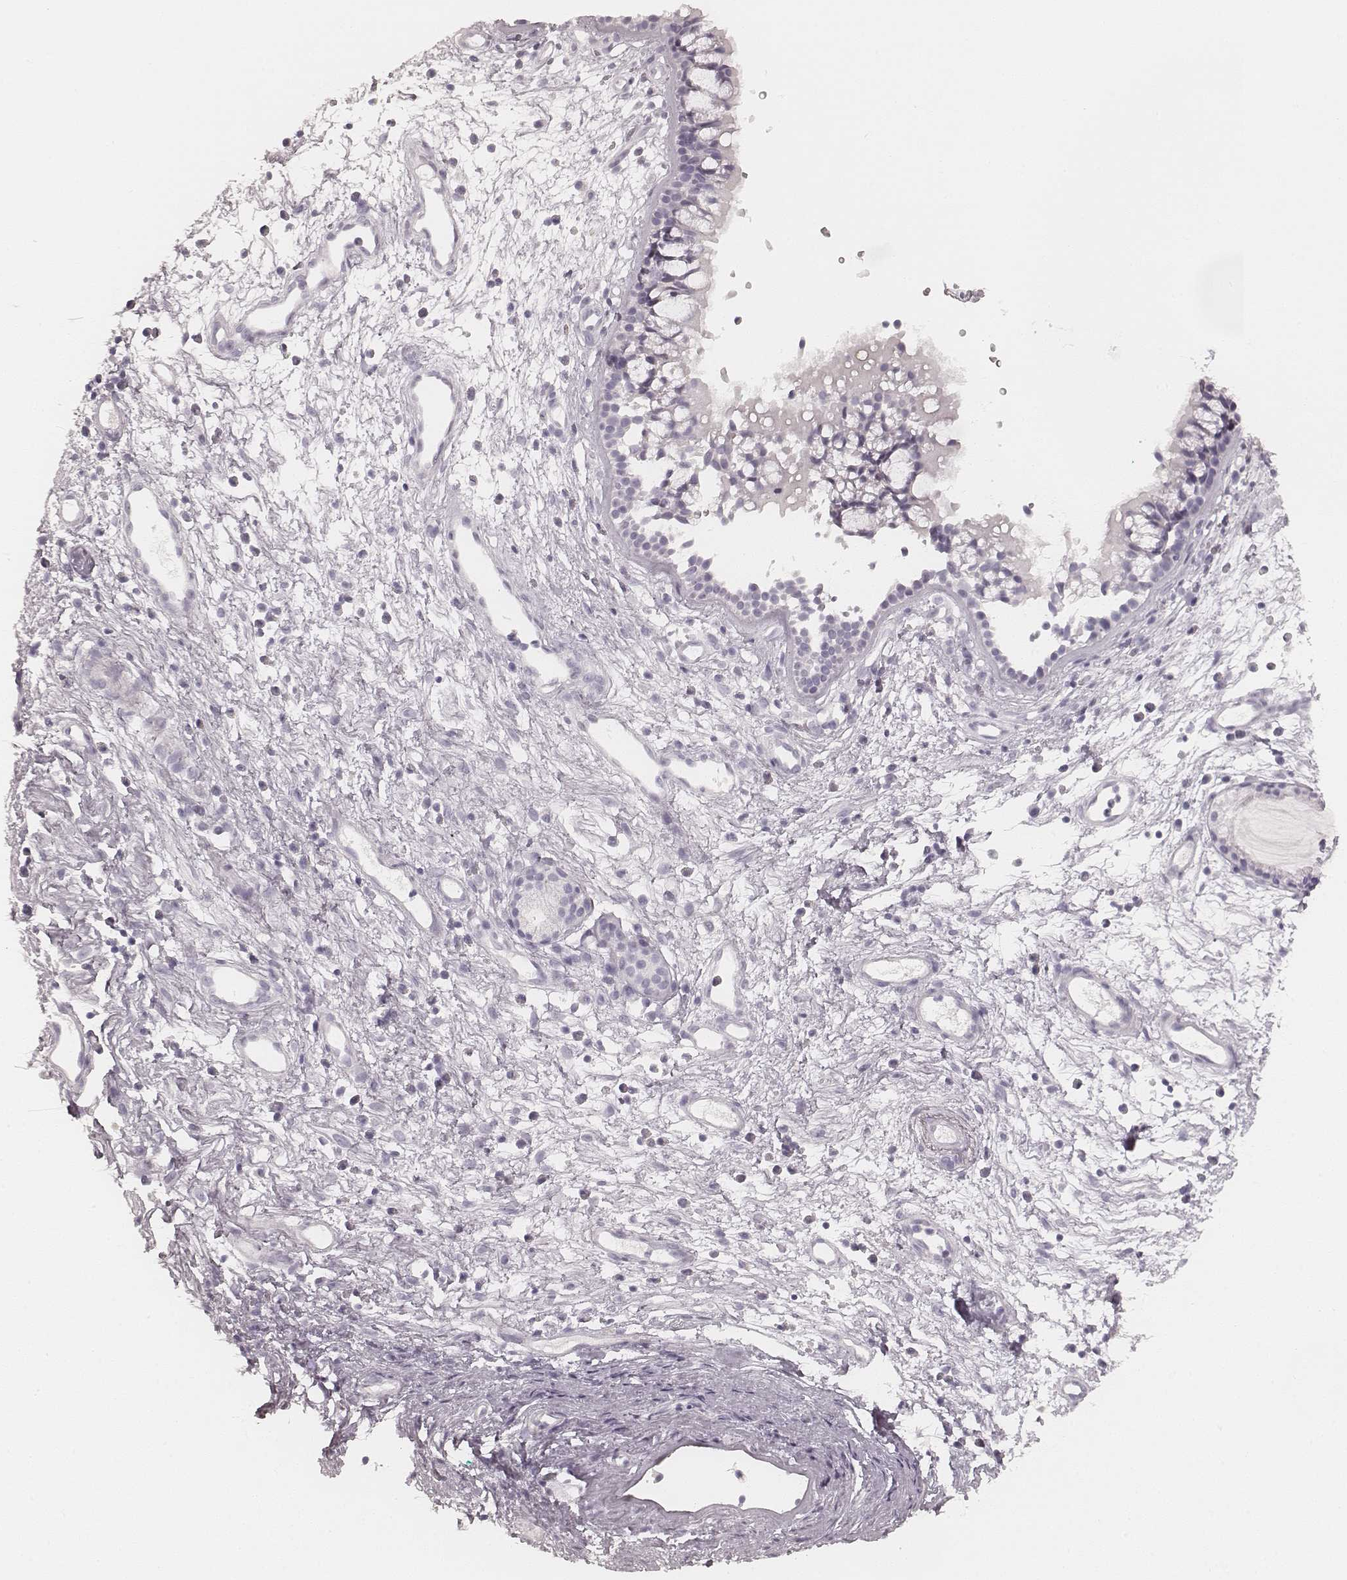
{"staining": {"intensity": "negative", "quantity": "none", "location": "none"}, "tissue": "nasopharynx", "cell_type": "Respiratory epithelial cells", "image_type": "normal", "snomed": [{"axis": "morphology", "description": "Normal tissue, NOS"}, {"axis": "topography", "description": "Nasopharynx"}], "caption": "High magnification brightfield microscopy of benign nasopharynx stained with DAB (brown) and counterstained with hematoxylin (blue): respiratory epithelial cells show no significant expression.", "gene": "KRT72", "patient": {"sex": "male", "age": 77}}